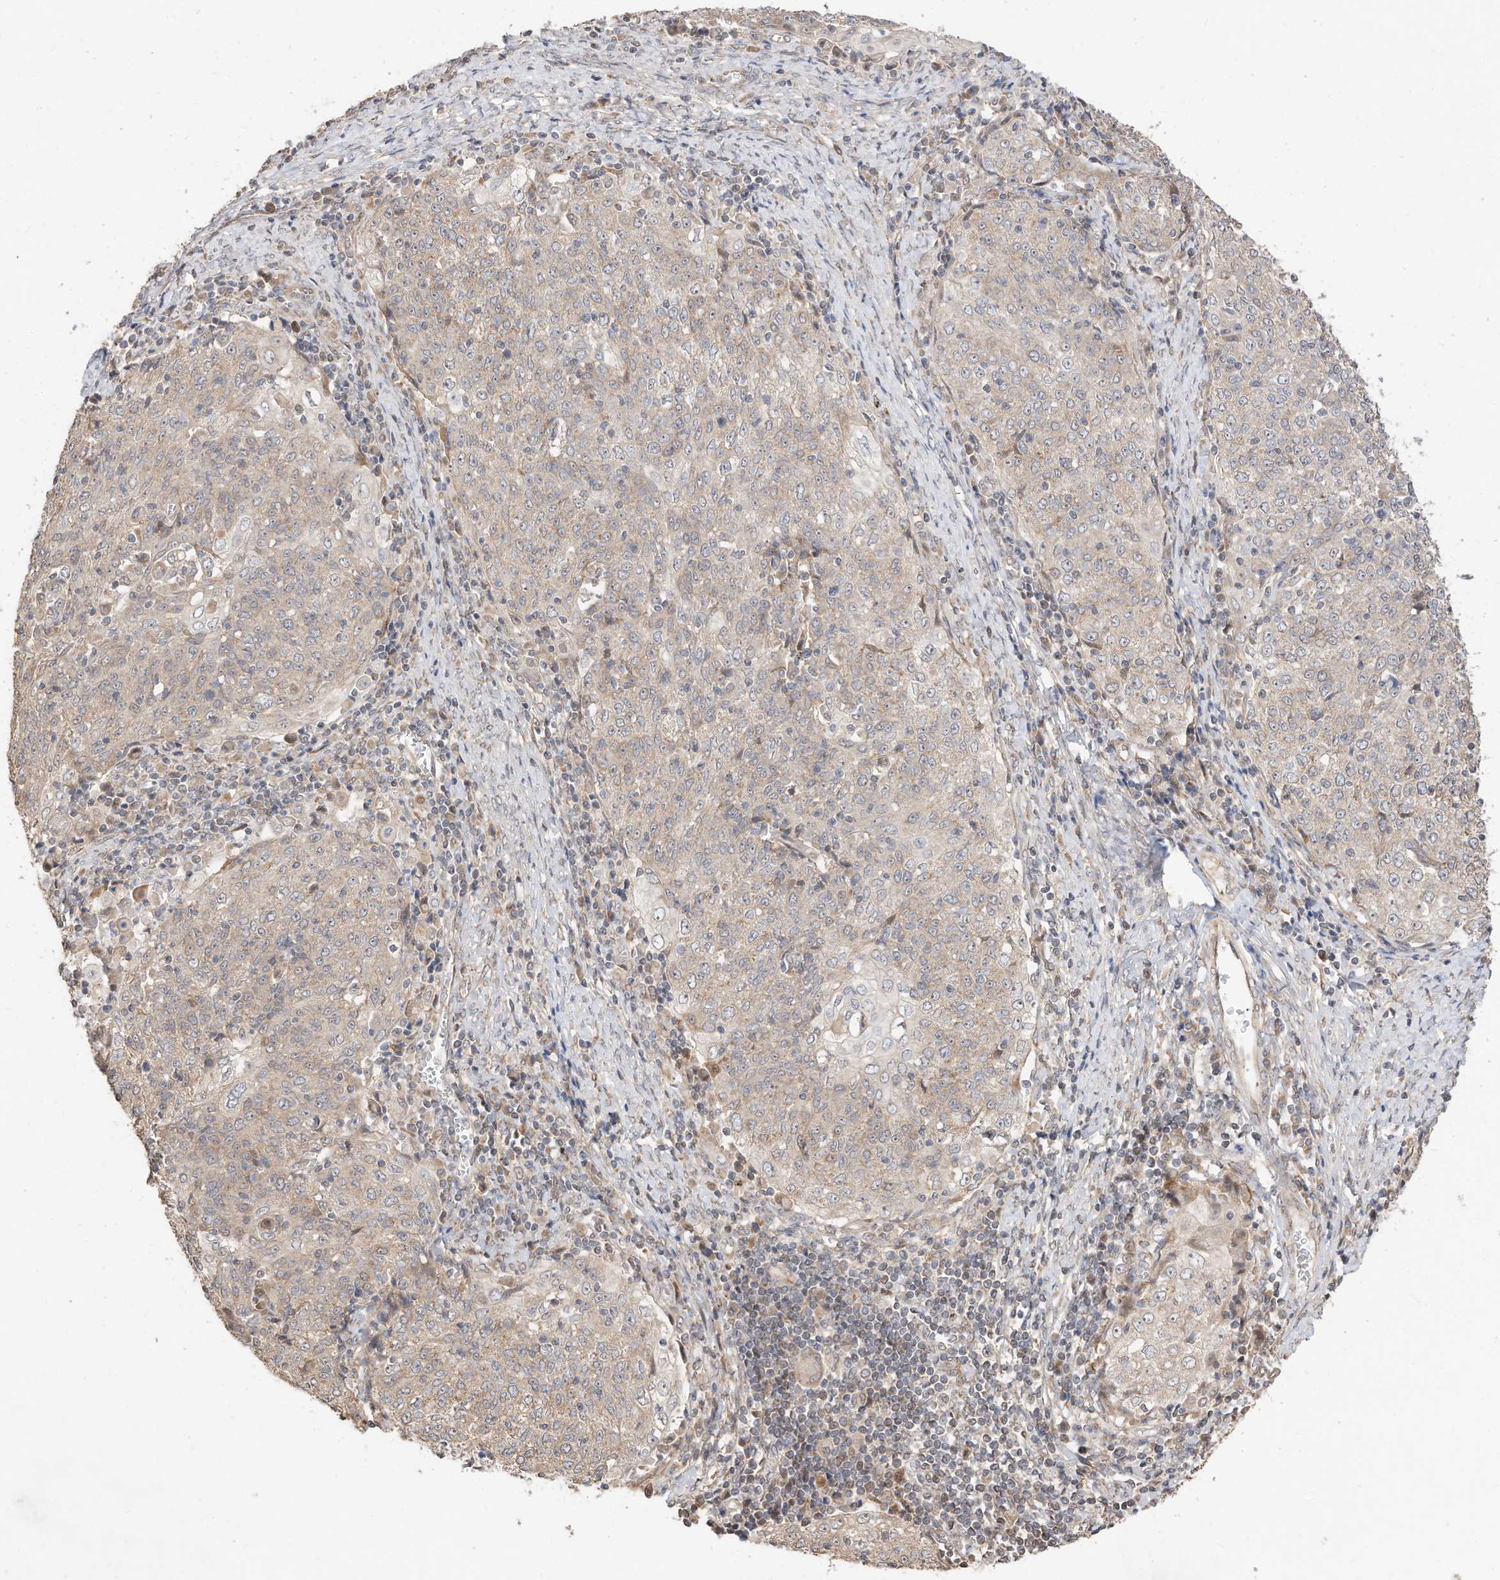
{"staining": {"intensity": "negative", "quantity": "none", "location": "none"}, "tissue": "cervical cancer", "cell_type": "Tumor cells", "image_type": "cancer", "snomed": [{"axis": "morphology", "description": "Squamous cell carcinoma, NOS"}, {"axis": "topography", "description": "Cervix"}], "caption": "IHC micrograph of neoplastic tissue: cervical cancer (squamous cell carcinoma) stained with DAB shows no significant protein staining in tumor cells.", "gene": "CAGE1", "patient": {"sex": "female", "age": 48}}